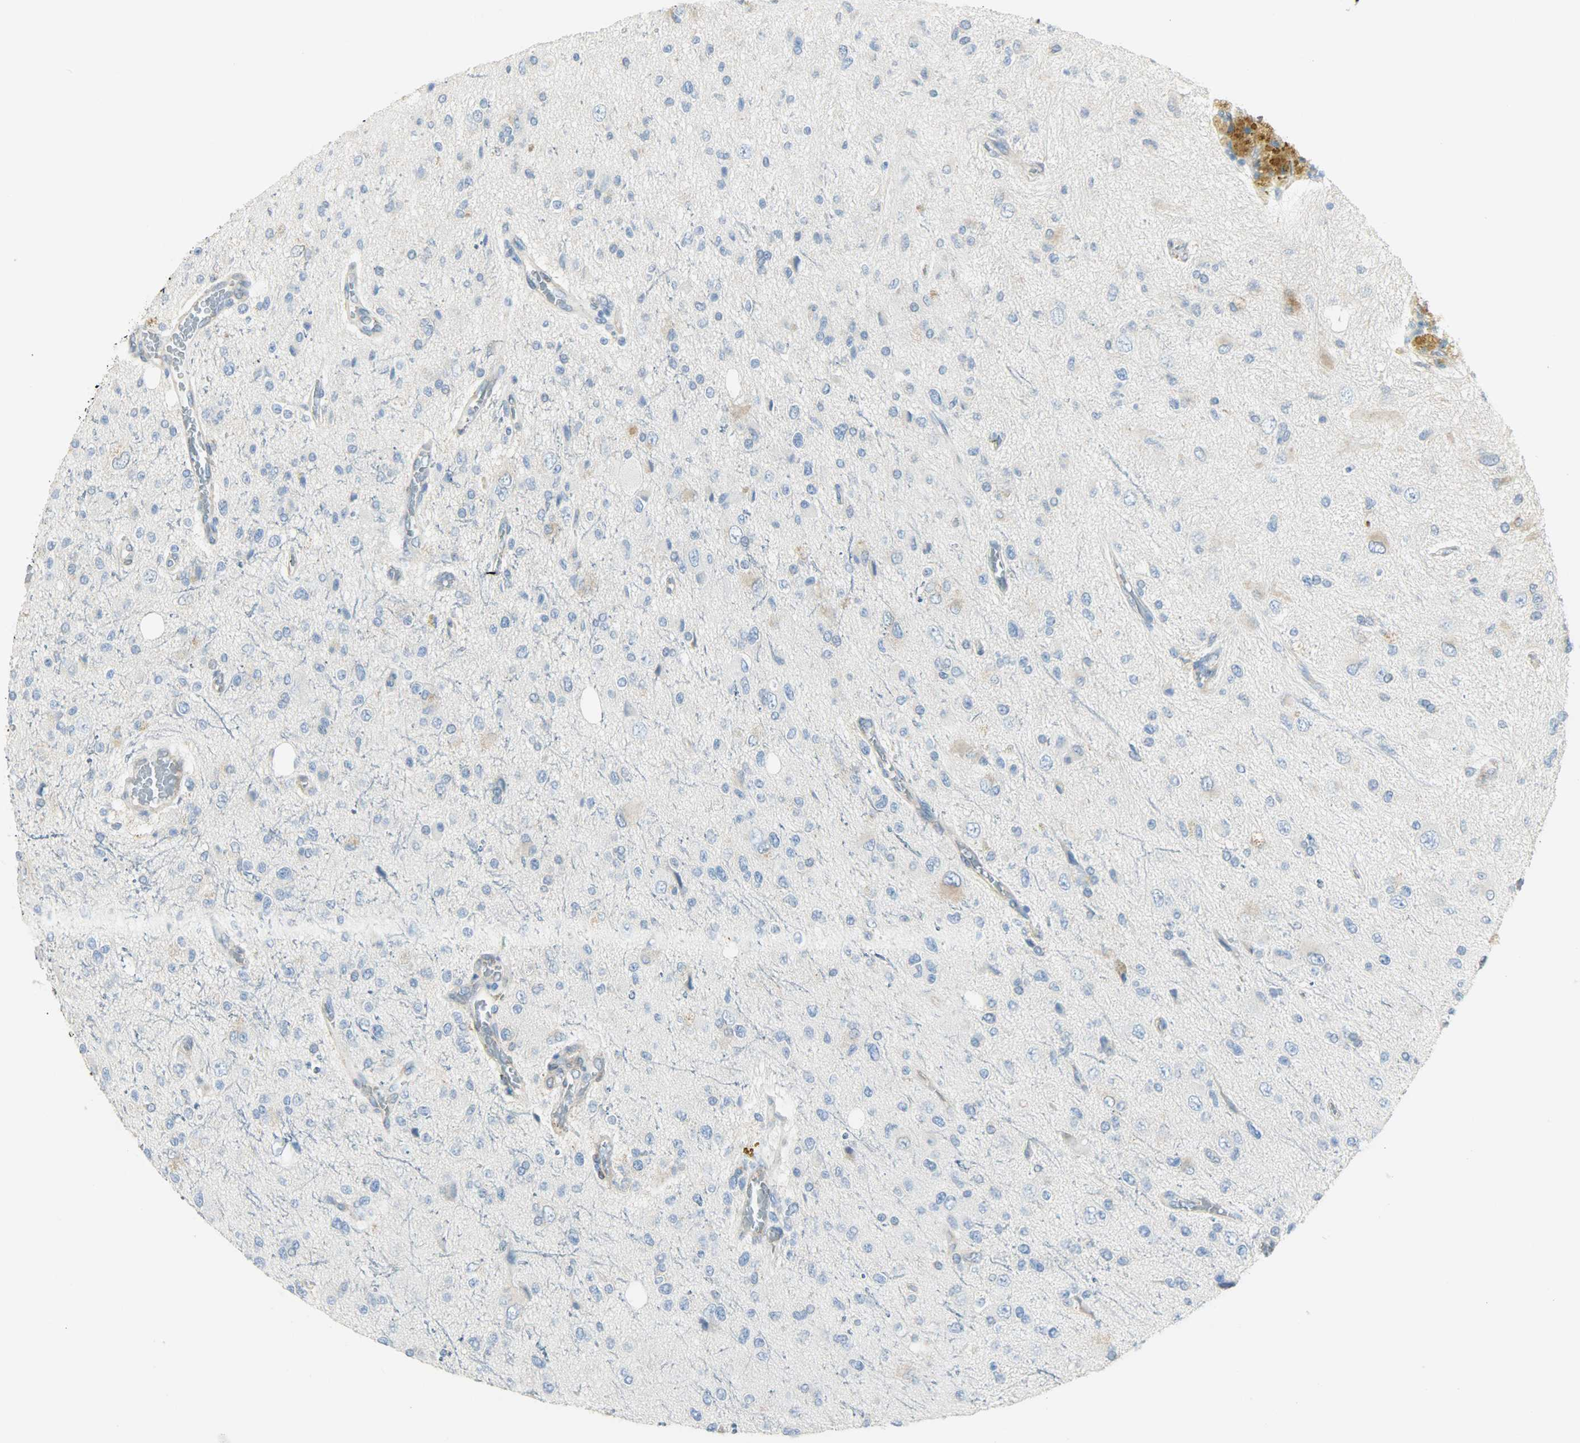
{"staining": {"intensity": "moderate", "quantity": "<25%", "location": "cytoplasmic/membranous"}, "tissue": "glioma", "cell_type": "Tumor cells", "image_type": "cancer", "snomed": [{"axis": "morphology", "description": "Glioma, malignant, High grade"}, {"axis": "topography", "description": "Brain"}], "caption": "A brown stain labels moderate cytoplasmic/membranous expression of a protein in malignant glioma (high-grade) tumor cells.", "gene": "PKD2", "patient": {"sex": "male", "age": 47}}